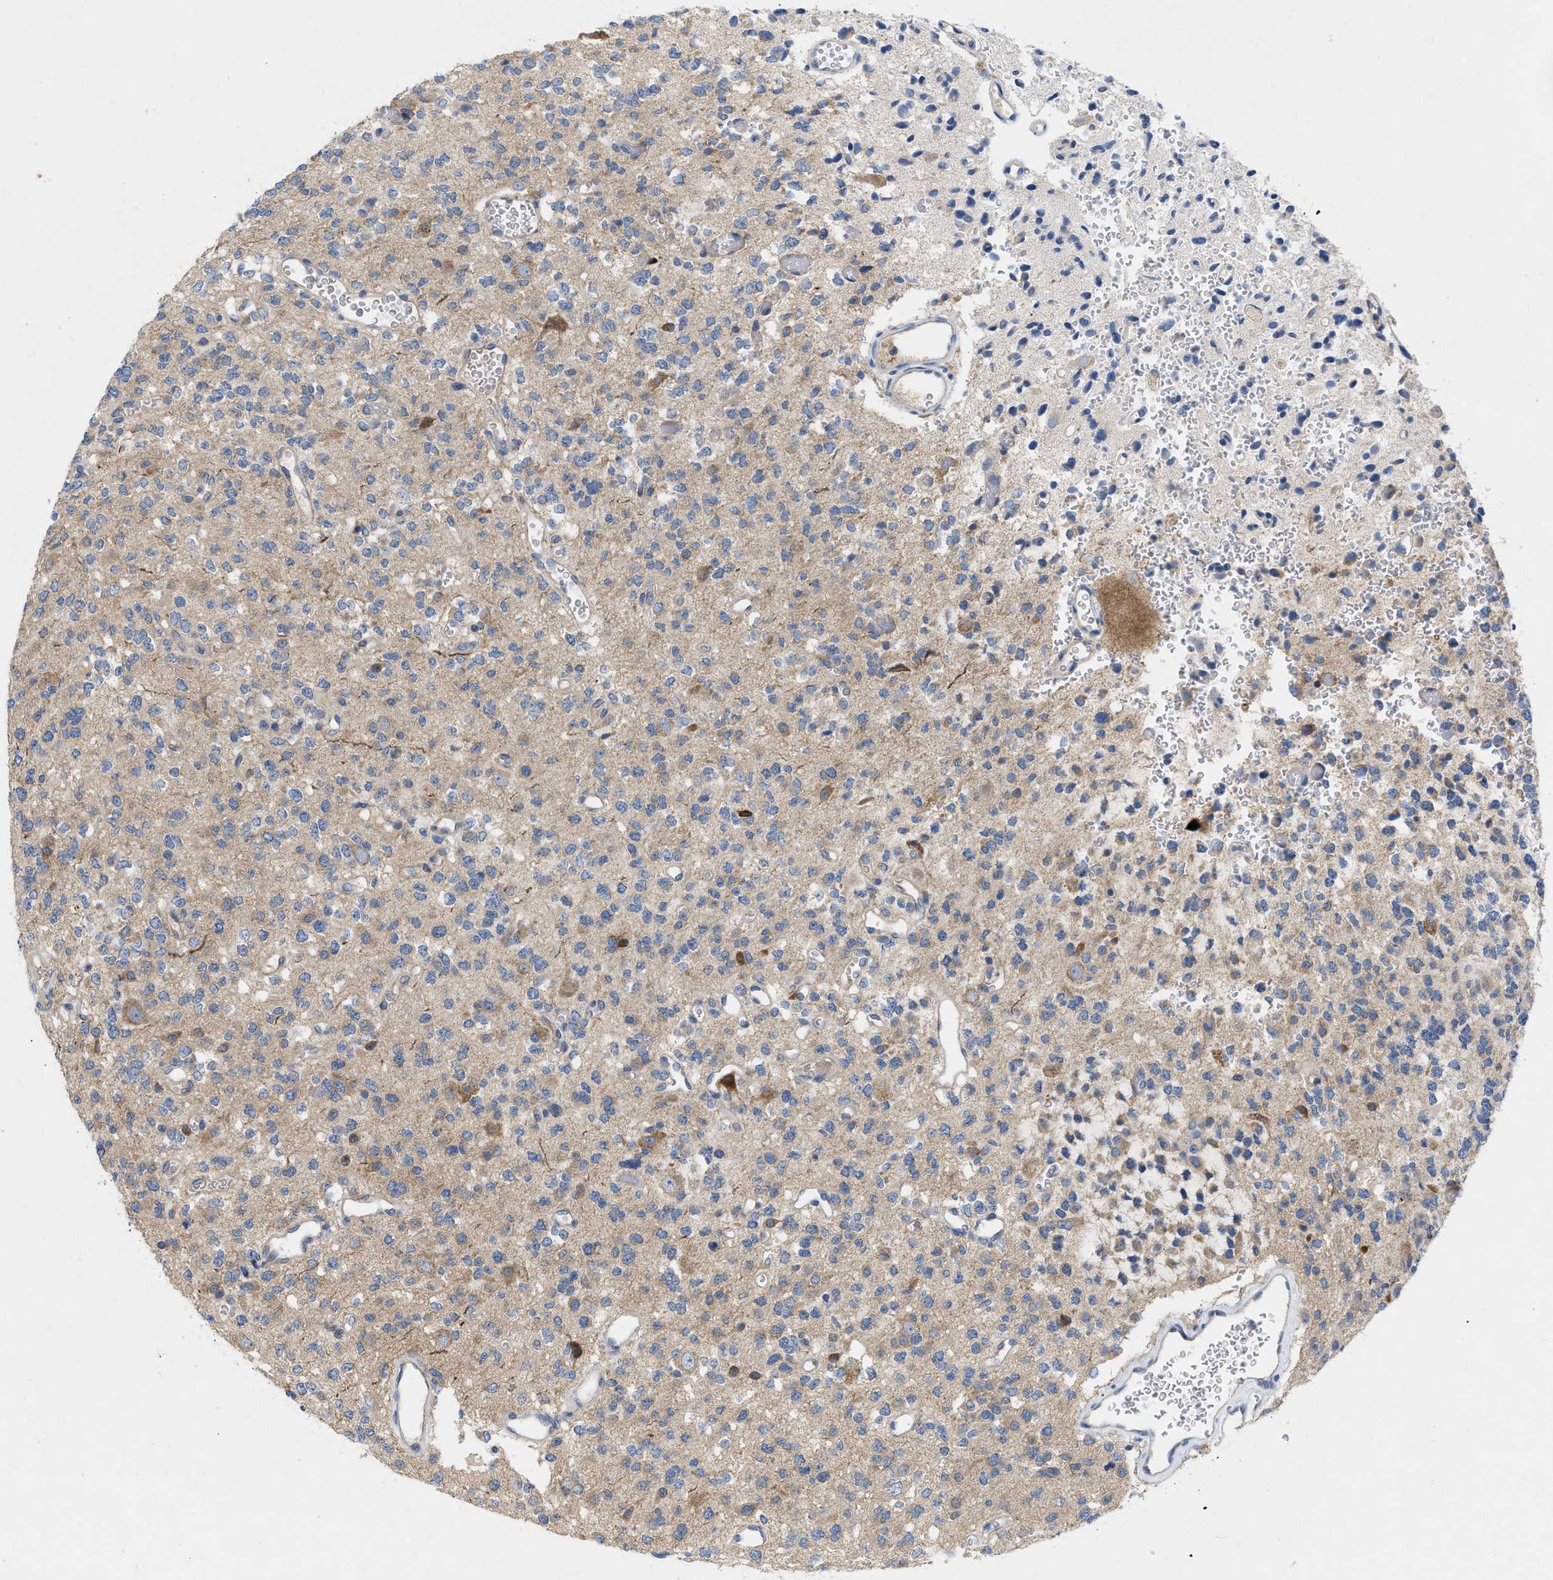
{"staining": {"intensity": "weak", "quantity": ">75%", "location": "cytoplasmic/membranous"}, "tissue": "glioma", "cell_type": "Tumor cells", "image_type": "cancer", "snomed": [{"axis": "morphology", "description": "Glioma, malignant, Low grade"}, {"axis": "topography", "description": "Brain"}], "caption": "Immunohistochemical staining of malignant low-grade glioma demonstrates low levels of weak cytoplasmic/membranous expression in about >75% of tumor cells.", "gene": "TMEM131", "patient": {"sex": "male", "age": 38}}